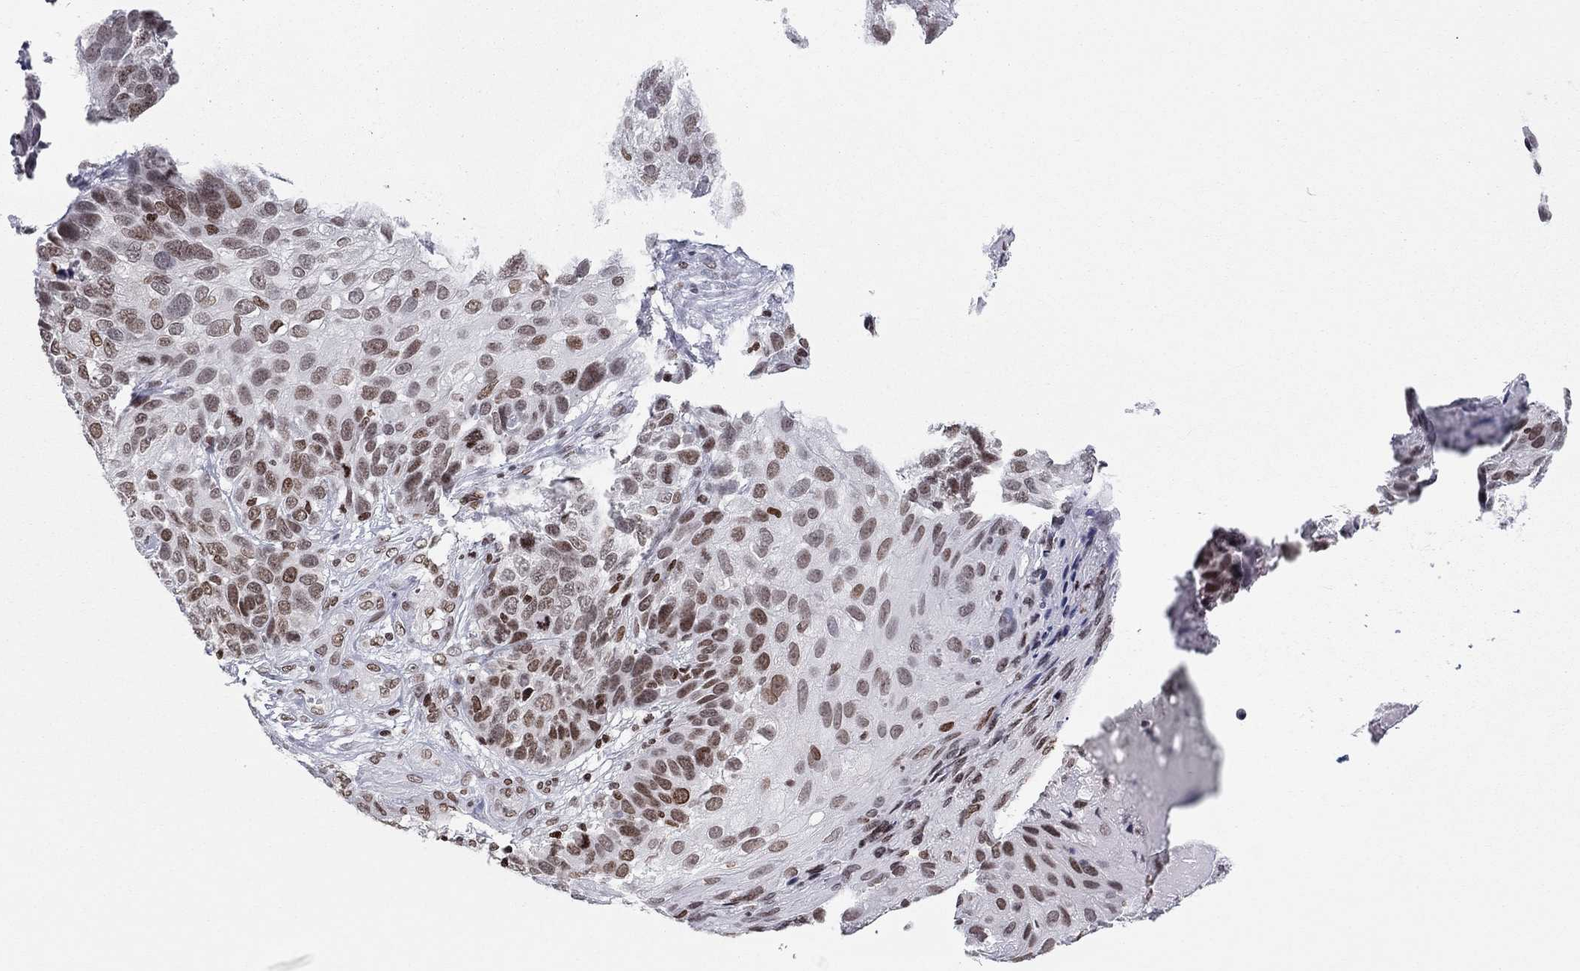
{"staining": {"intensity": "moderate", "quantity": "<25%", "location": "nuclear"}, "tissue": "skin cancer", "cell_type": "Tumor cells", "image_type": "cancer", "snomed": [{"axis": "morphology", "description": "Squamous cell carcinoma, NOS"}, {"axis": "topography", "description": "Skin"}], "caption": "Immunohistochemical staining of skin squamous cell carcinoma displays moderate nuclear protein staining in about <25% of tumor cells. (brown staining indicates protein expression, while blue staining denotes nuclei).", "gene": "H2AX", "patient": {"sex": "male", "age": 92}}